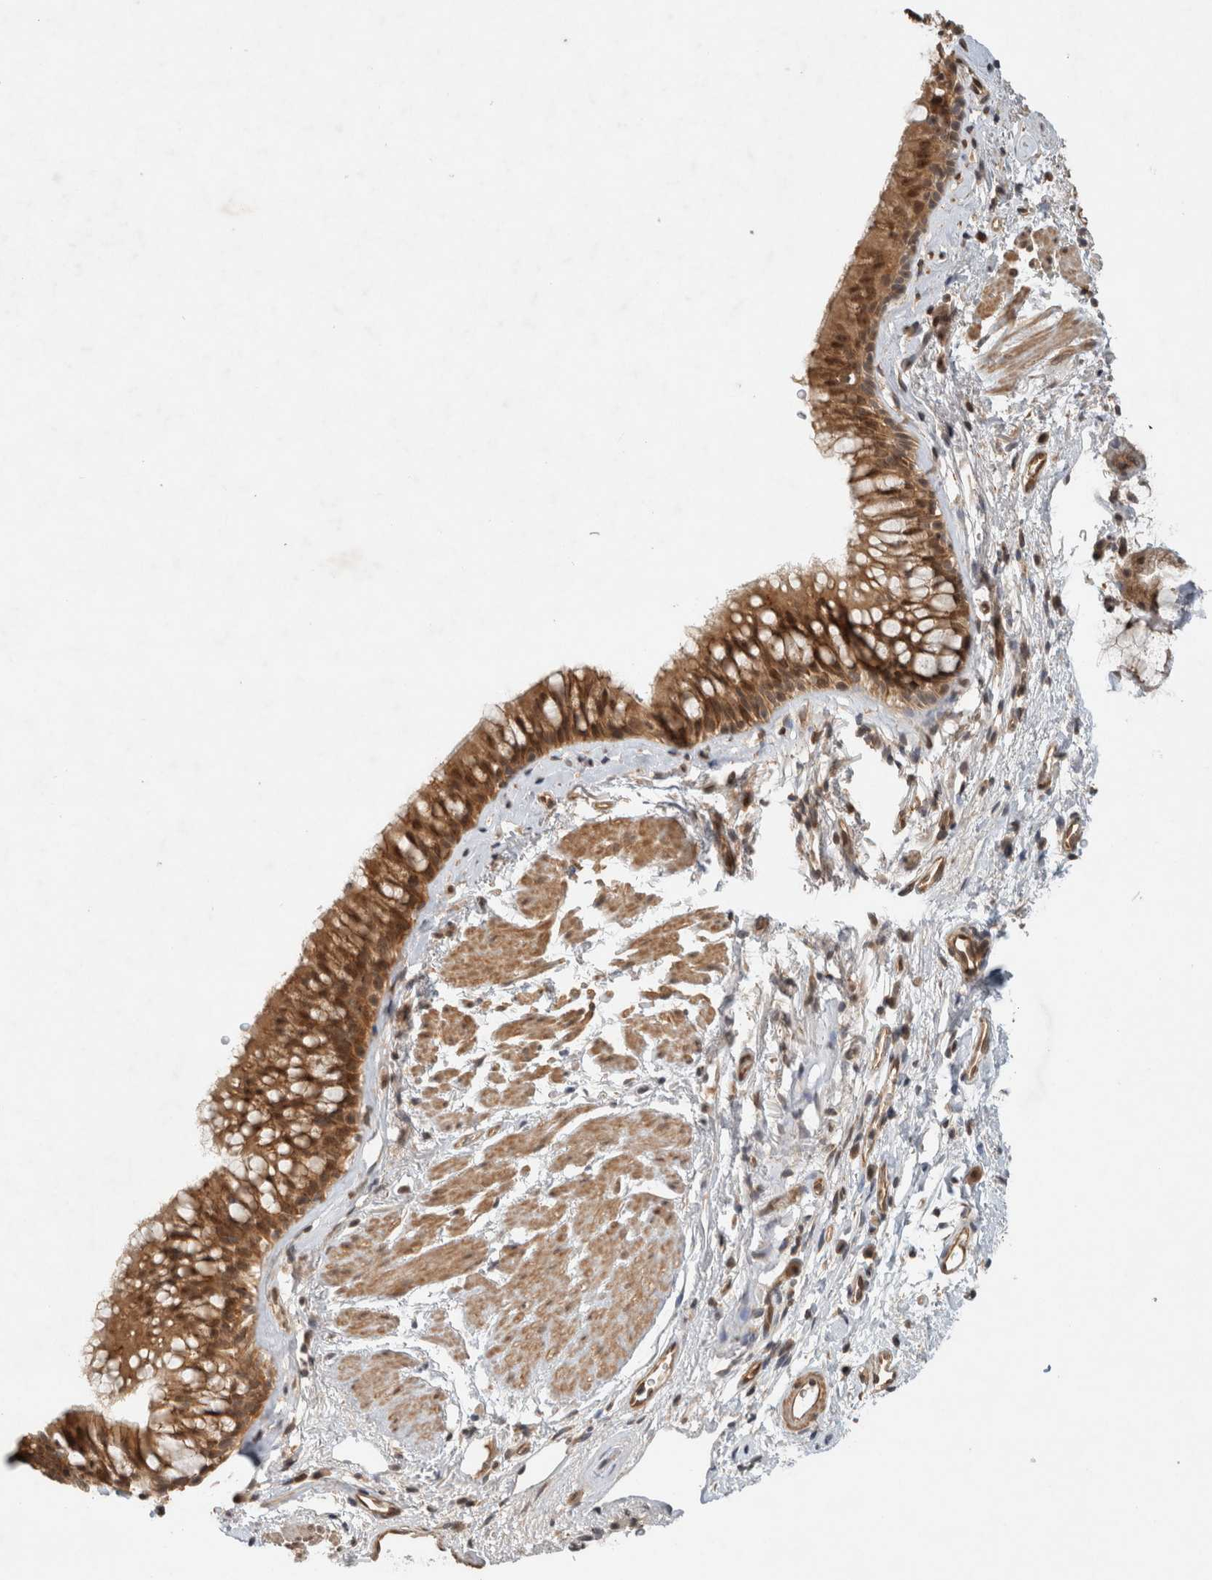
{"staining": {"intensity": "moderate", "quantity": ">75%", "location": "cytoplasmic/membranous,nuclear"}, "tissue": "bronchus", "cell_type": "Respiratory epithelial cells", "image_type": "normal", "snomed": [{"axis": "morphology", "description": "Normal tissue, NOS"}, {"axis": "topography", "description": "Cartilage tissue"}, {"axis": "topography", "description": "Bronchus"}], "caption": "The photomicrograph demonstrates a brown stain indicating the presence of a protein in the cytoplasmic/membranous,nuclear of respiratory epithelial cells in bronchus. The protein is stained brown, and the nuclei are stained in blue (DAB (3,3'-diaminobenzidine) IHC with brightfield microscopy, high magnification).", "gene": "CAAP1", "patient": {"sex": "female", "age": 53}}